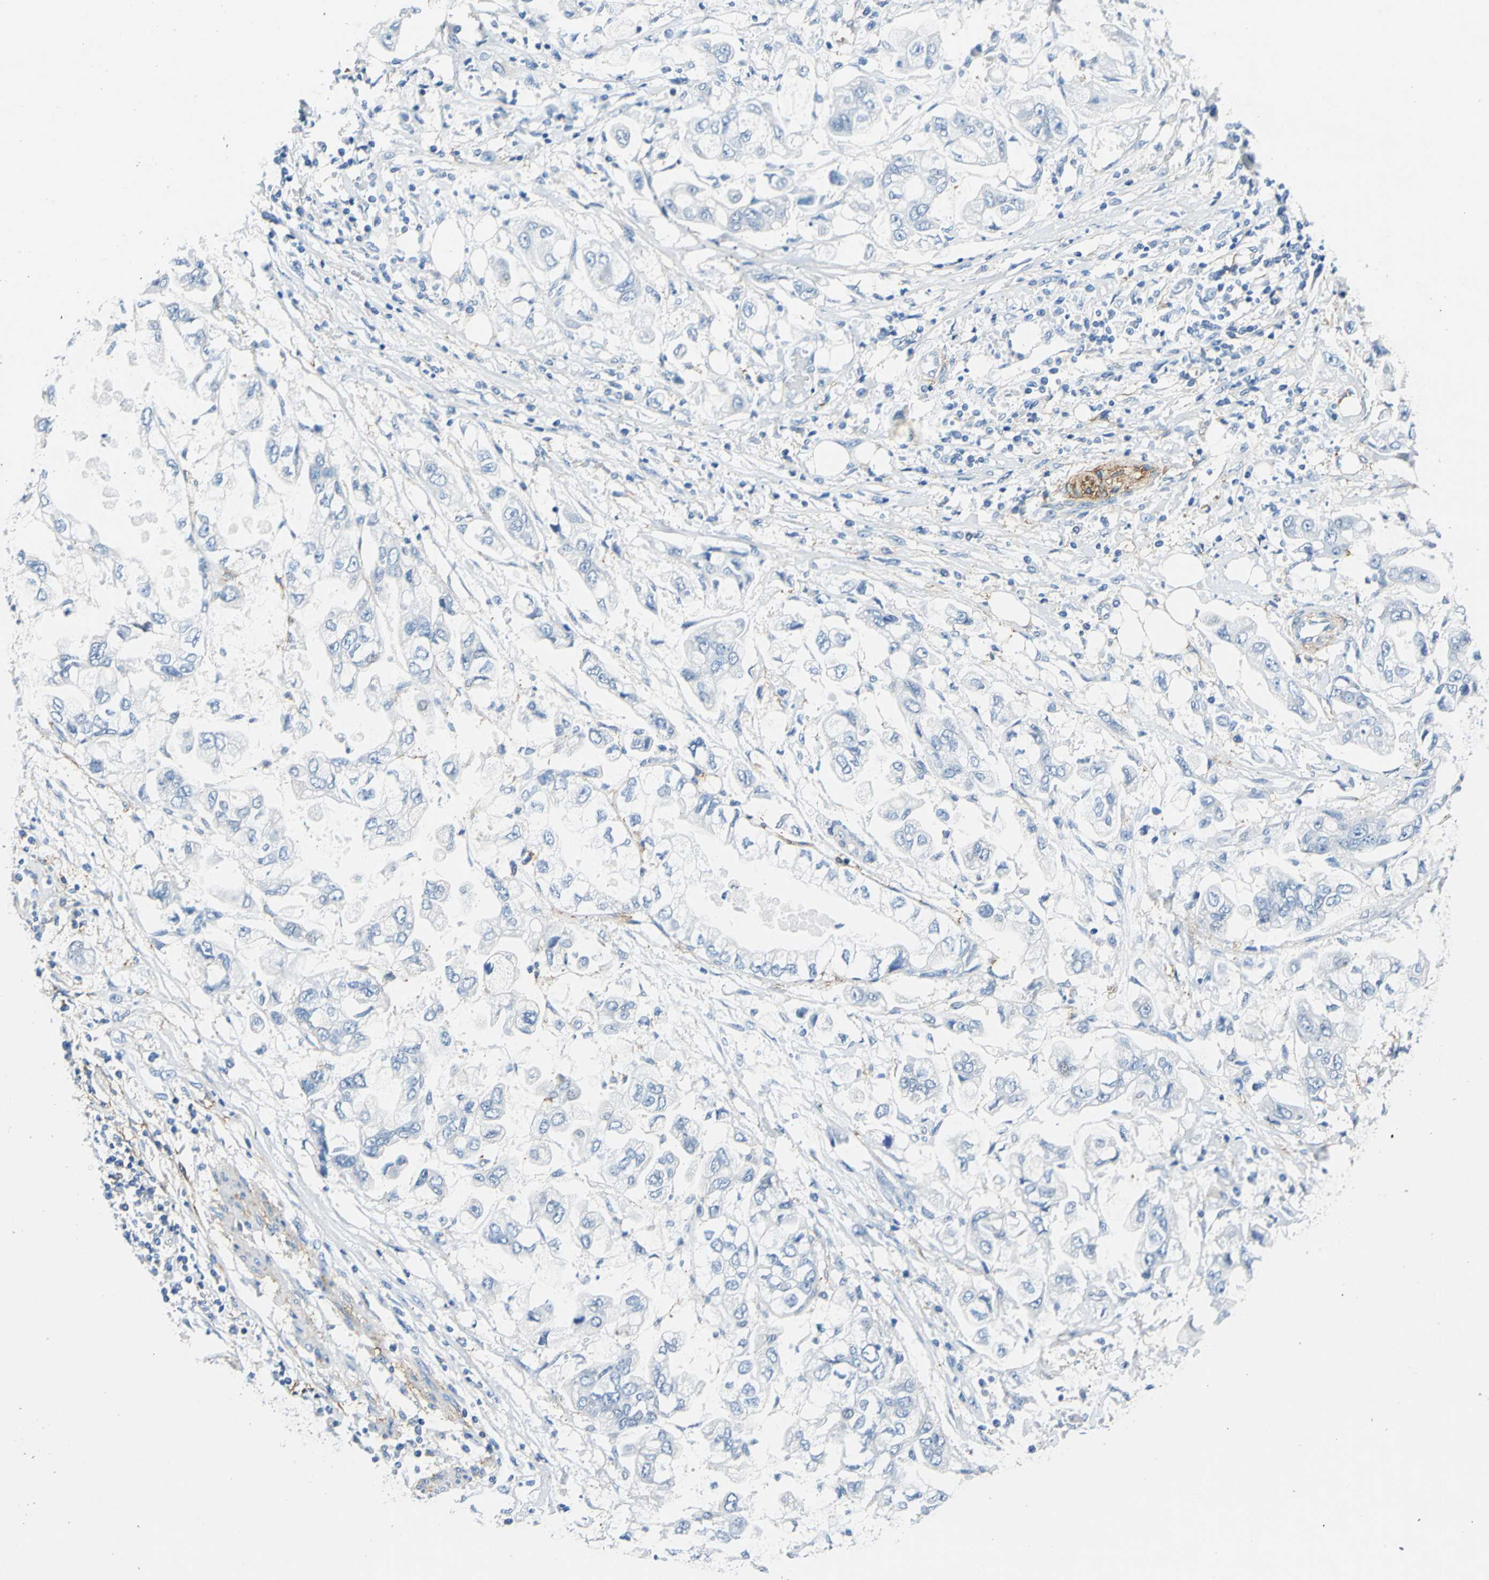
{"staining": {"intensity": "negative", "quantity": "none", "location": "none"}, "tissue": "stomach cancer", "cell_type": "Tumor cells", "image_type": "cancer", "snomed": [{"axis": "morphology", "description": "Adenocarcinoma, NOS"}, {"axis": "topography", "description": "Stomach"}], "caption": "Stomach adenocarcinoma was stained to show a protein in brown. There is no significant staining in tumor cells. (Stains: DAB (3,3'-diaminobenzidine) immunohistochemistry with hematoxylin counter stain, Microscopy: brightfield microscopy at high magnification).", "gene": "AKAP12", "patient": {"sex": "male", "age": 62}}